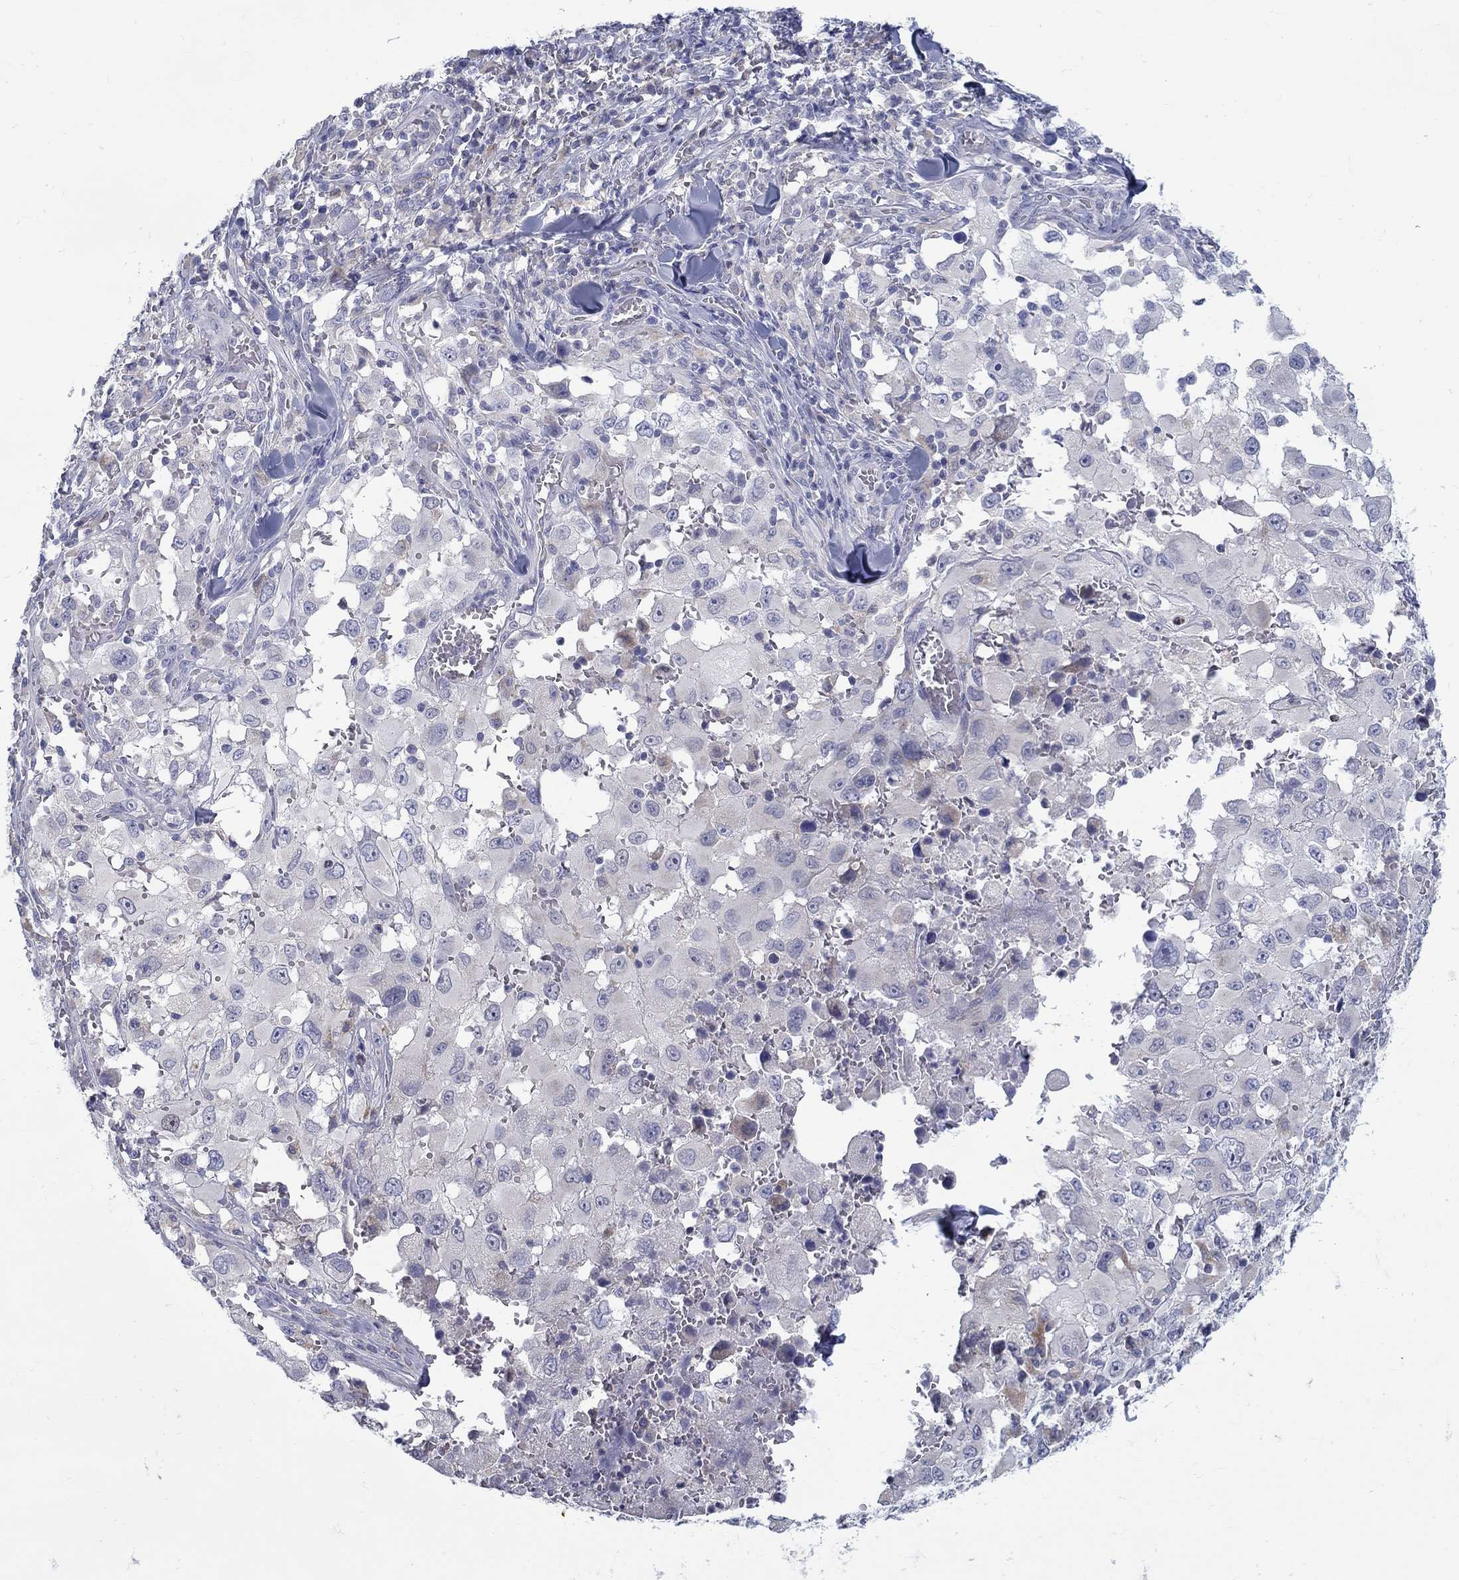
{"staining": {"intensity": "negative", "quantity": "none", "location": "none"}, "tissue": "melanoma", "cell_type": "Tumor cells", "image_type": "cancer", "snomed": [{"axis": "morphology", "description": "Malignant melanoma, Metastatic site"}, {"axis": "topography", "description": "Lymph node"}], "caption": "This is a histopathology image of immunohistochemistry staining of melanoma, which shows no expression in tumor cells.", "gene": "ABCA4", "patient": {"sex": "male", "age": 50}}